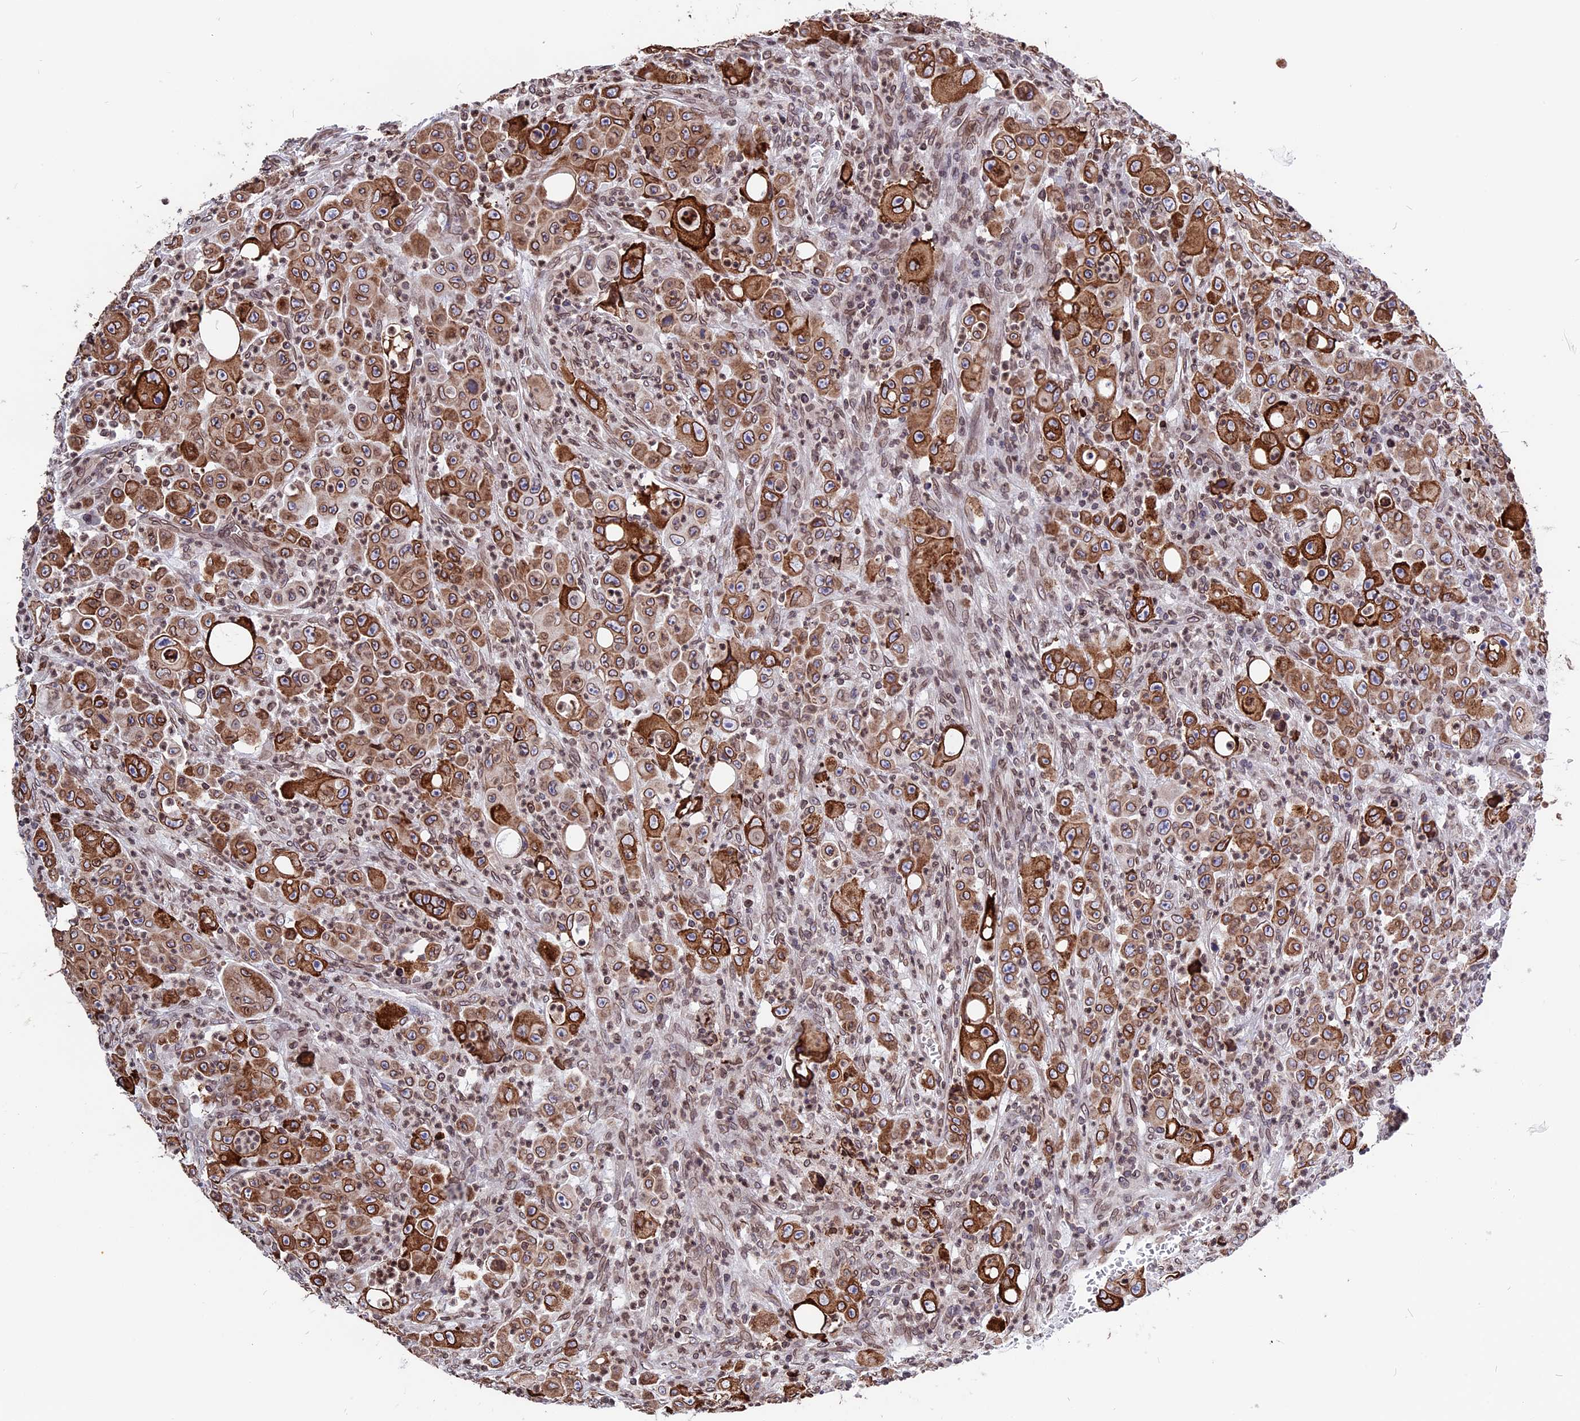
{"staining": {"intensity": "strong", "quantity": ">75%", "location": "cytoplasmic/membranous,nuclear"}, "tissue": "colorectal cancer", "cell_type": "Tumor cells", "image_type": "cancer", "snomed": [{"axis": "morphology", "description": "Adenocarcinoma, NOS"}, {"axis": "topography", "description": "Colon"}], "caption": "Colorectal cancer stained for a protein (brown) exhibits strong cytoplasmic/membranous and nuclear positive positivity in approximately >75% of tumor cells.", "gene": "PTCHD4", "patient": {"sex": "male", "age": 51}}